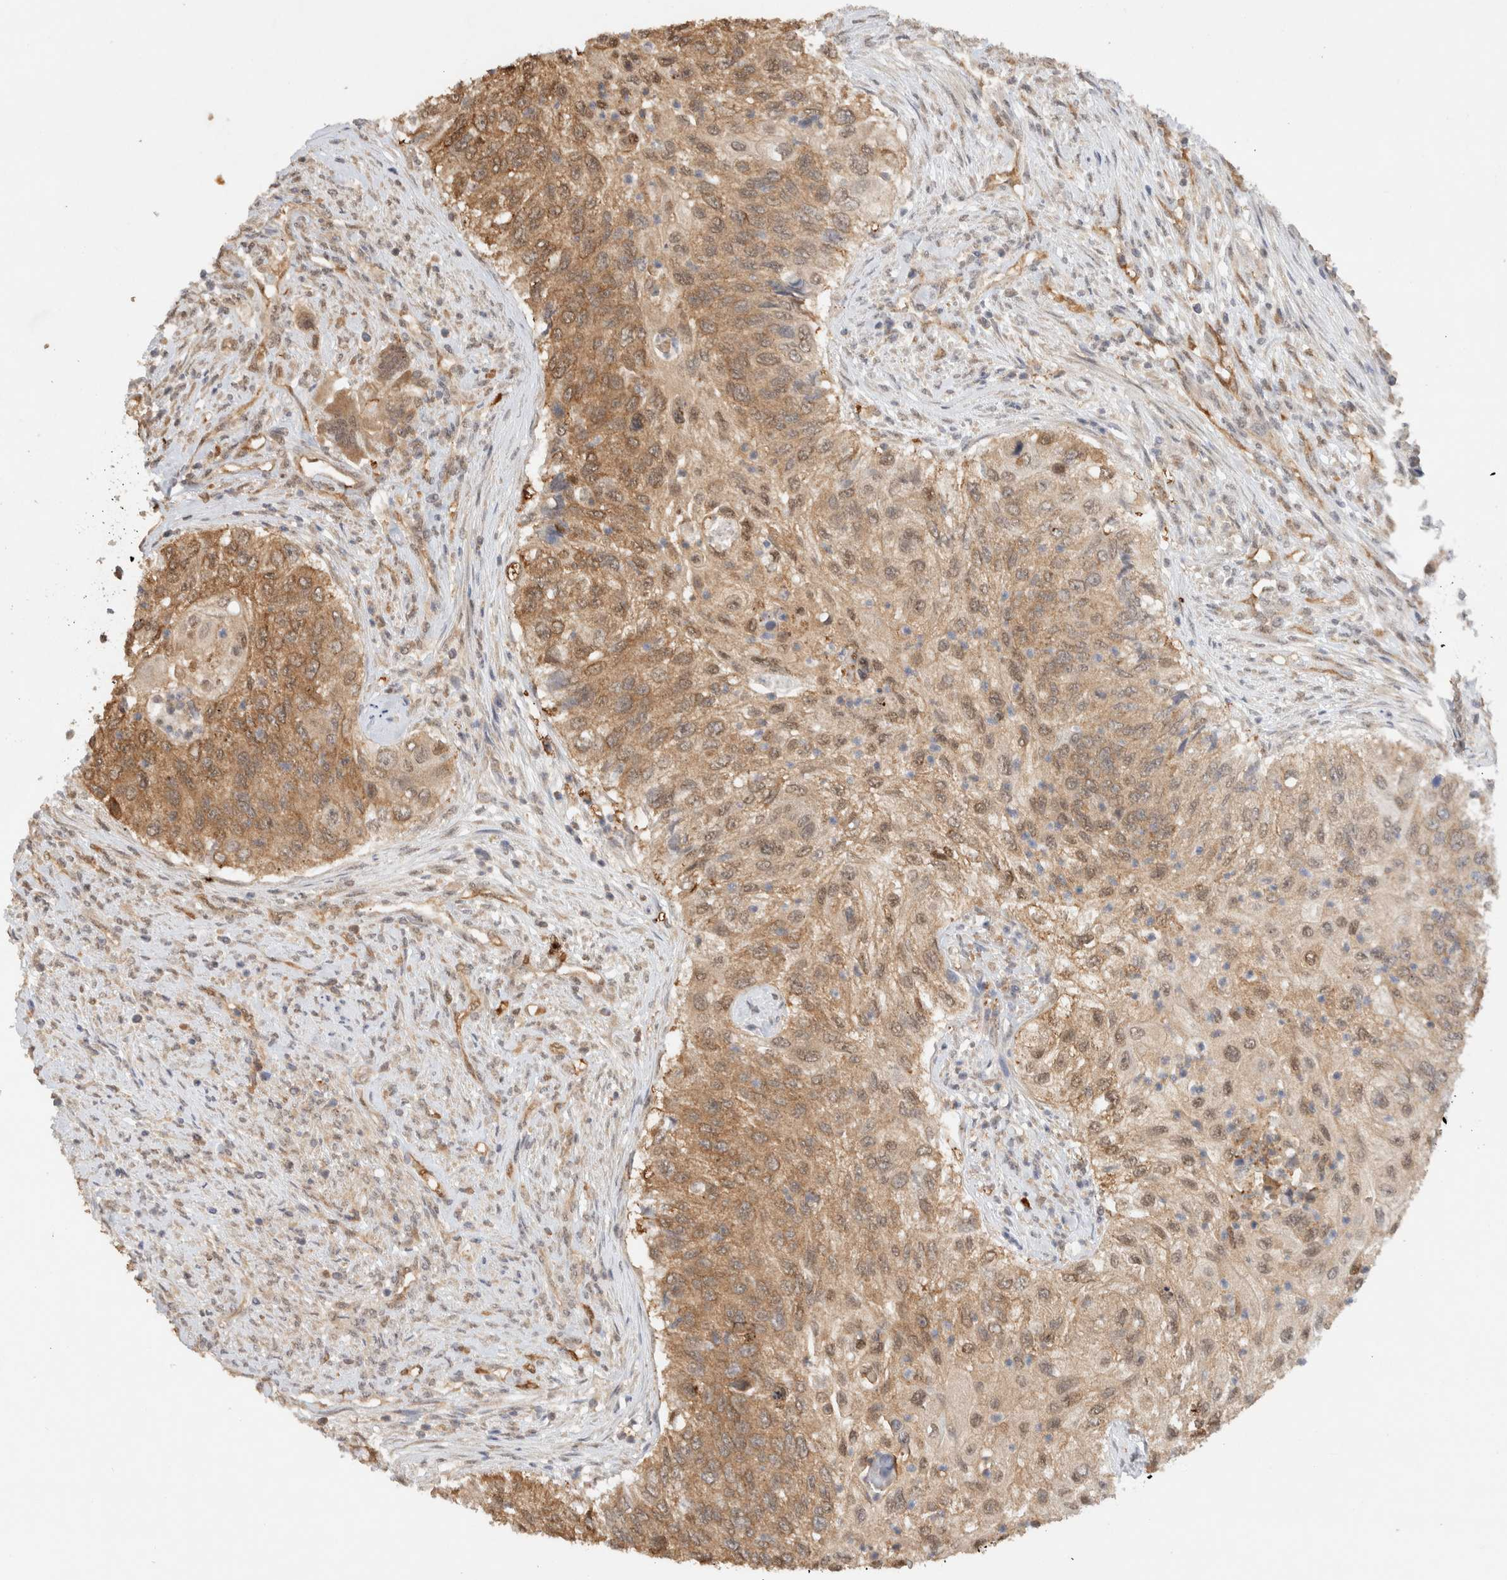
{"staining": {"intensity": "moderate", "quantity": ">75%", "location": "cytoplasmic/membranous,nuclear"}, "tissue": "urothelial cancer", "cell_type": "Tumor cells", "image_type": "cancer", "snomed": [{"axis": "morphology", "description": "Urothelial carcinoma, High grade"}, {"axis": "topography", "description": "Urinary bladder"}], "caption": "Immunohistochemical staining of human urothelial carcinoma (high-grade) displays medium levels of moderate cytoplasmic/membranous and nuclear expression in approximately >75% of tumor cells.", "gene": "CA13", "patient": {"sex": "female", "age": 60}}